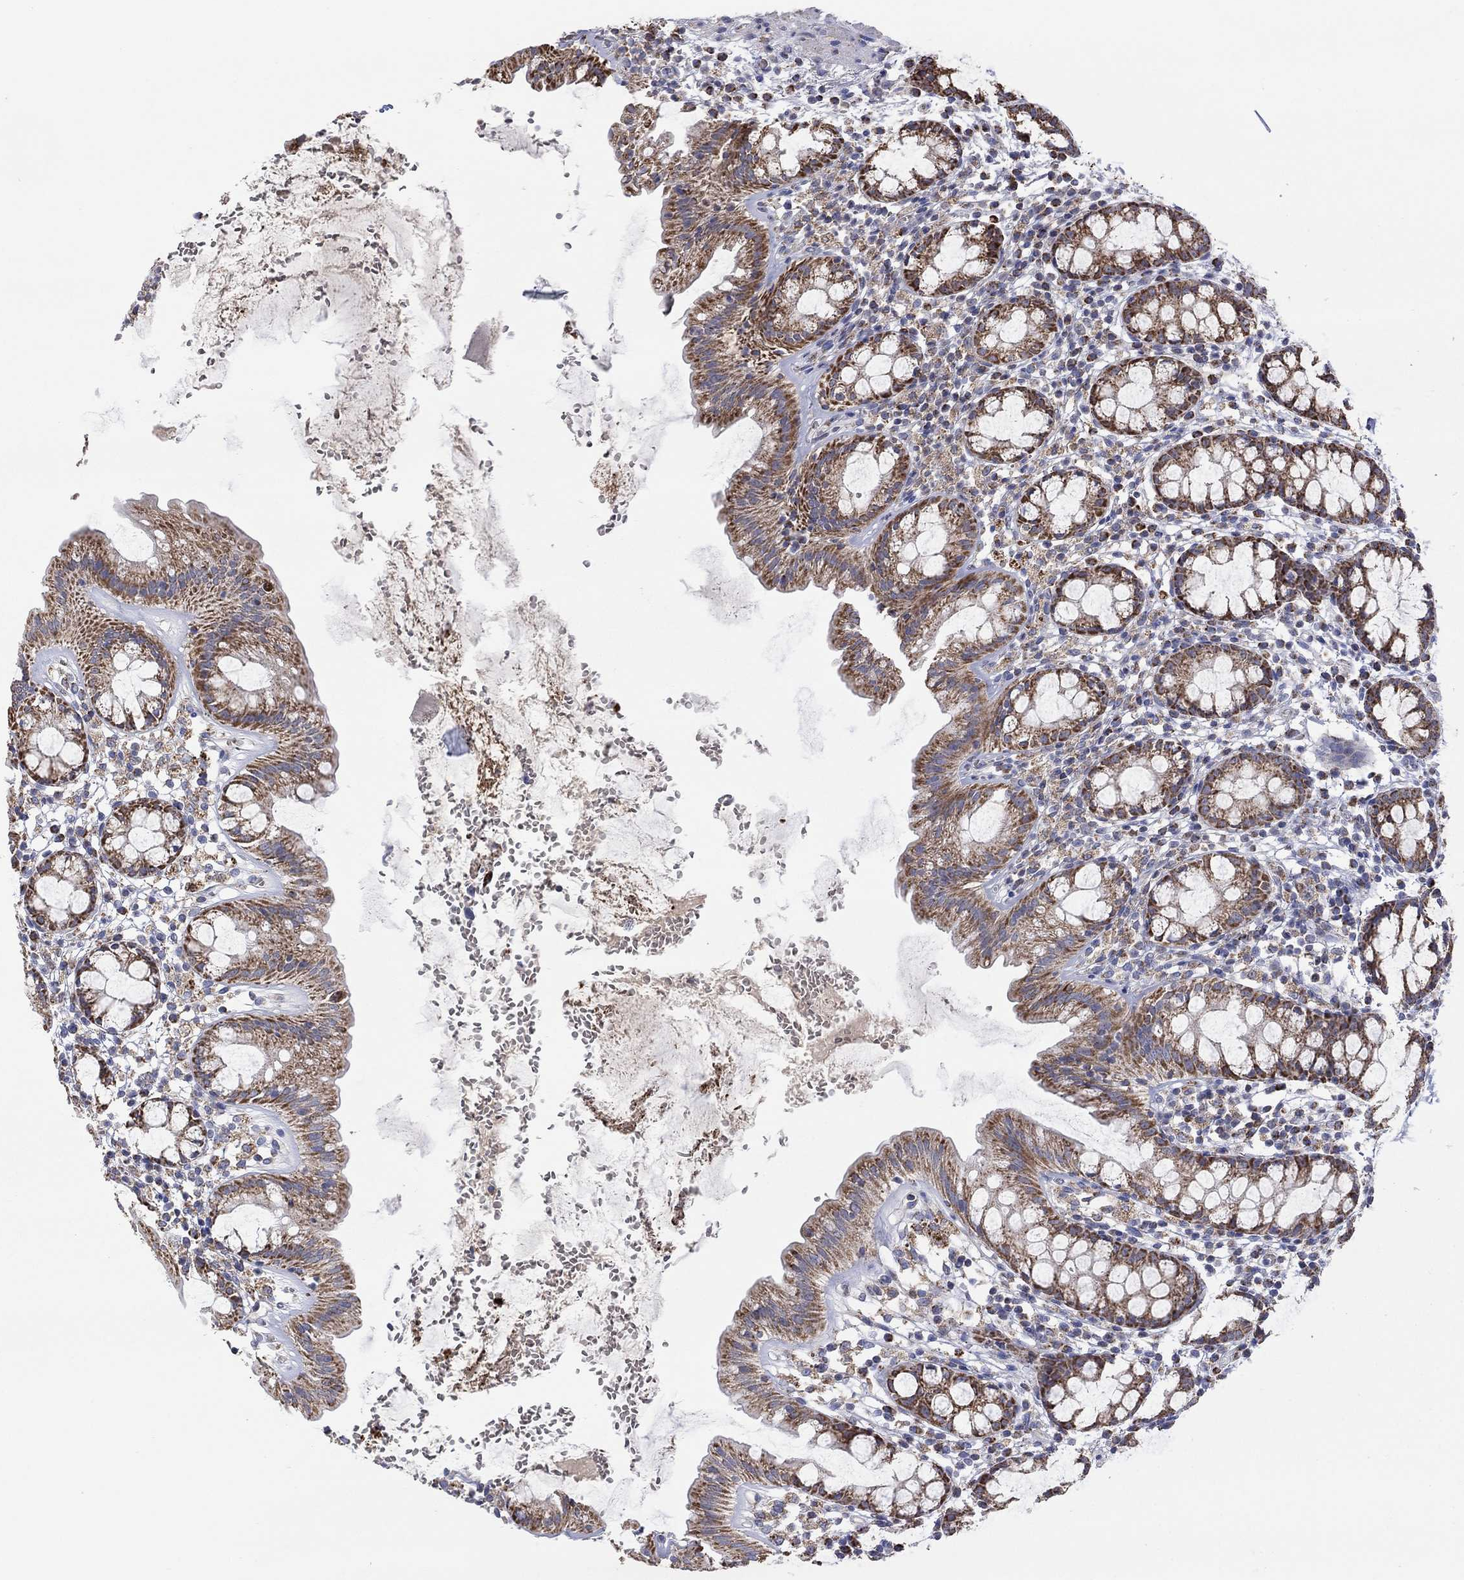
{"staining": {"intensity": "moderate", "quantity": ">75%", "location": "cytoplasmic/membranous"}, "tissue": "rectum", "cell_type": "Glandular cells", "image_type": "normal", "snomed": [{"axis": "morphology", "description": "Normal tissue, NOS"}, {"axis": "topography", "description": "Rectum"}], "caption": "The image demonstrates staining of benign rectum, revealing moderate cytoplasmic/membranous protein expression (brown color) within glandular cells. The staining was performed using DAB, with brown indicating positive protein expression. Nuclei are stained blue with hematoxylin.", "gene": "HPS5", "patient": {"sex": "male", "age": 57}}